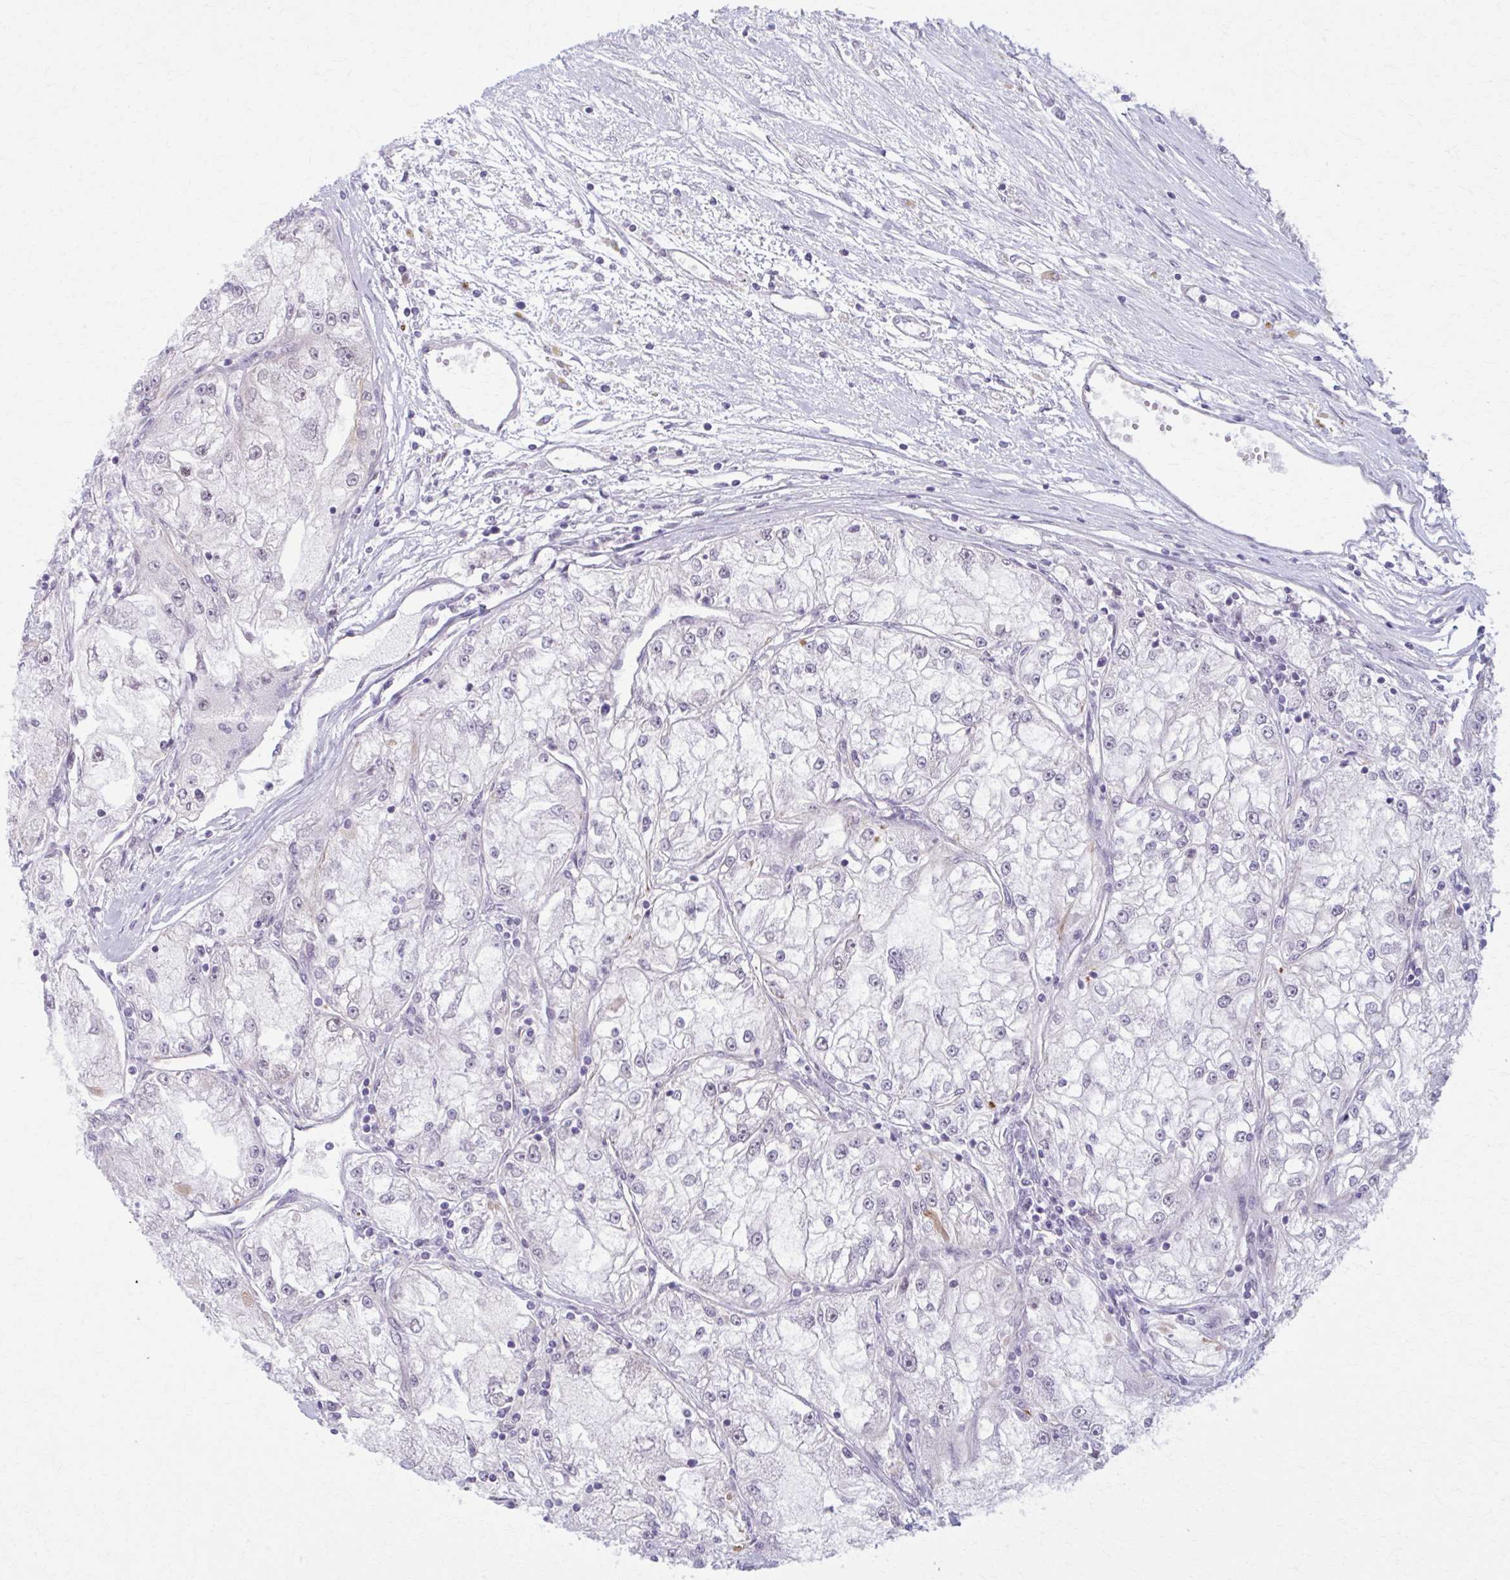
{"staining": {"intensity": "negative", "quantity": "none", "location": "none"}, "tissue": "renal cancer", "cell_type": "Tumor cells", "image_type": "cancer", "snomed": [{"axis": "morphology", "description": "Adenocarcinoma, NOS"}, {"axis": "topography", "description": "Kidney"}], "caption": "DAB (3,3'-diaminobenzidine) immunohistochemical staining of renal cancer shows no significant staining in tumor cells.", "gene": "NUMBL", "patient": {"sex": "female", "age": 72}}